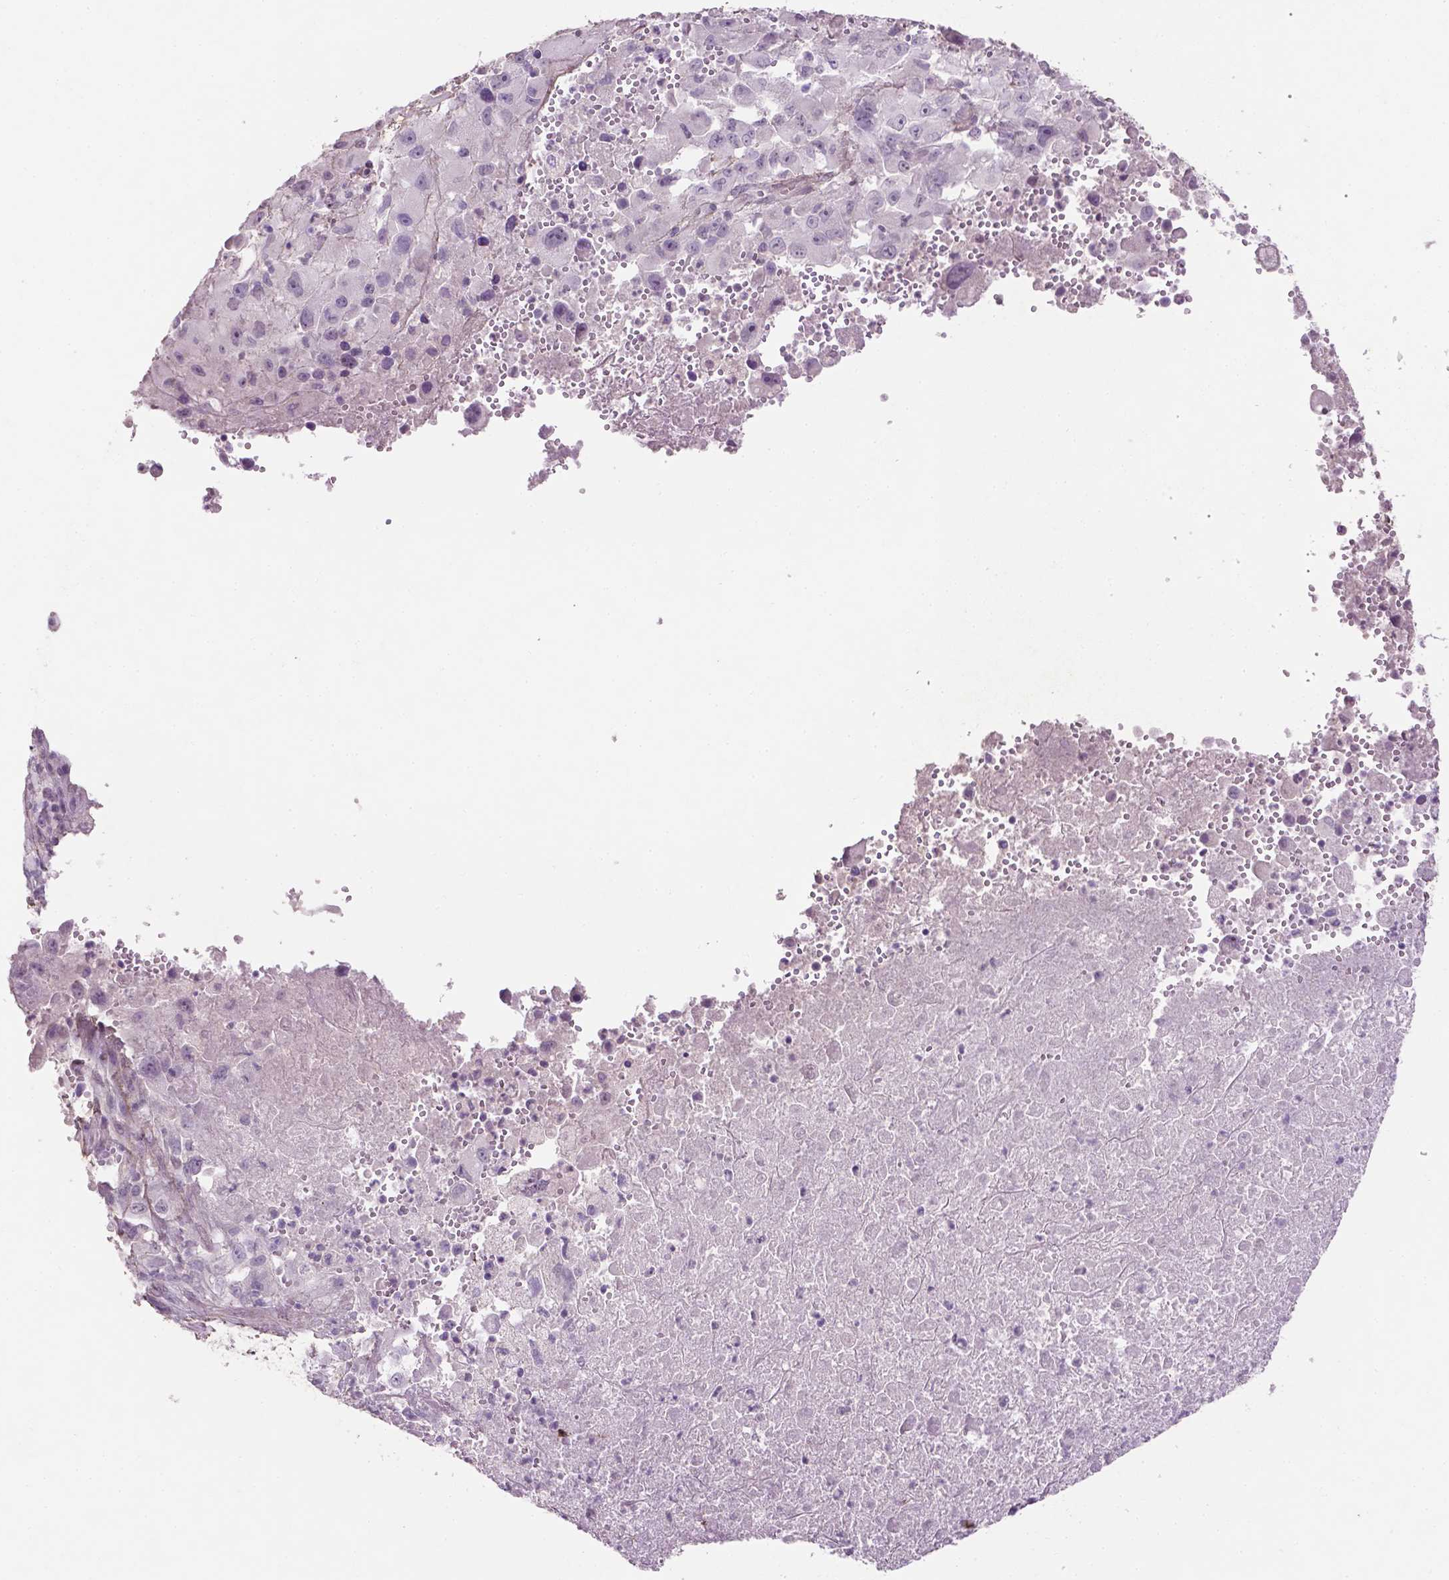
{"staining": {"intensity": "negative", "quantity": "none", "location": "none"}, "tissue": "melanoma", "cell_type": "Tumor cells", "image_type": "cancer", "snomed": [{"axis": "morphology", "description": "Malignant melanoma, Metastatic site"}, {"axis": "topography", "description": "Soft tissue"}], "caption": "This is an immunohistochemistry (IHC) image of malignant melanoma (metastatic site). There is no staining in tumor cells.", "gene": "DLG2", "patient": {"sex": "male", "age": 50}}